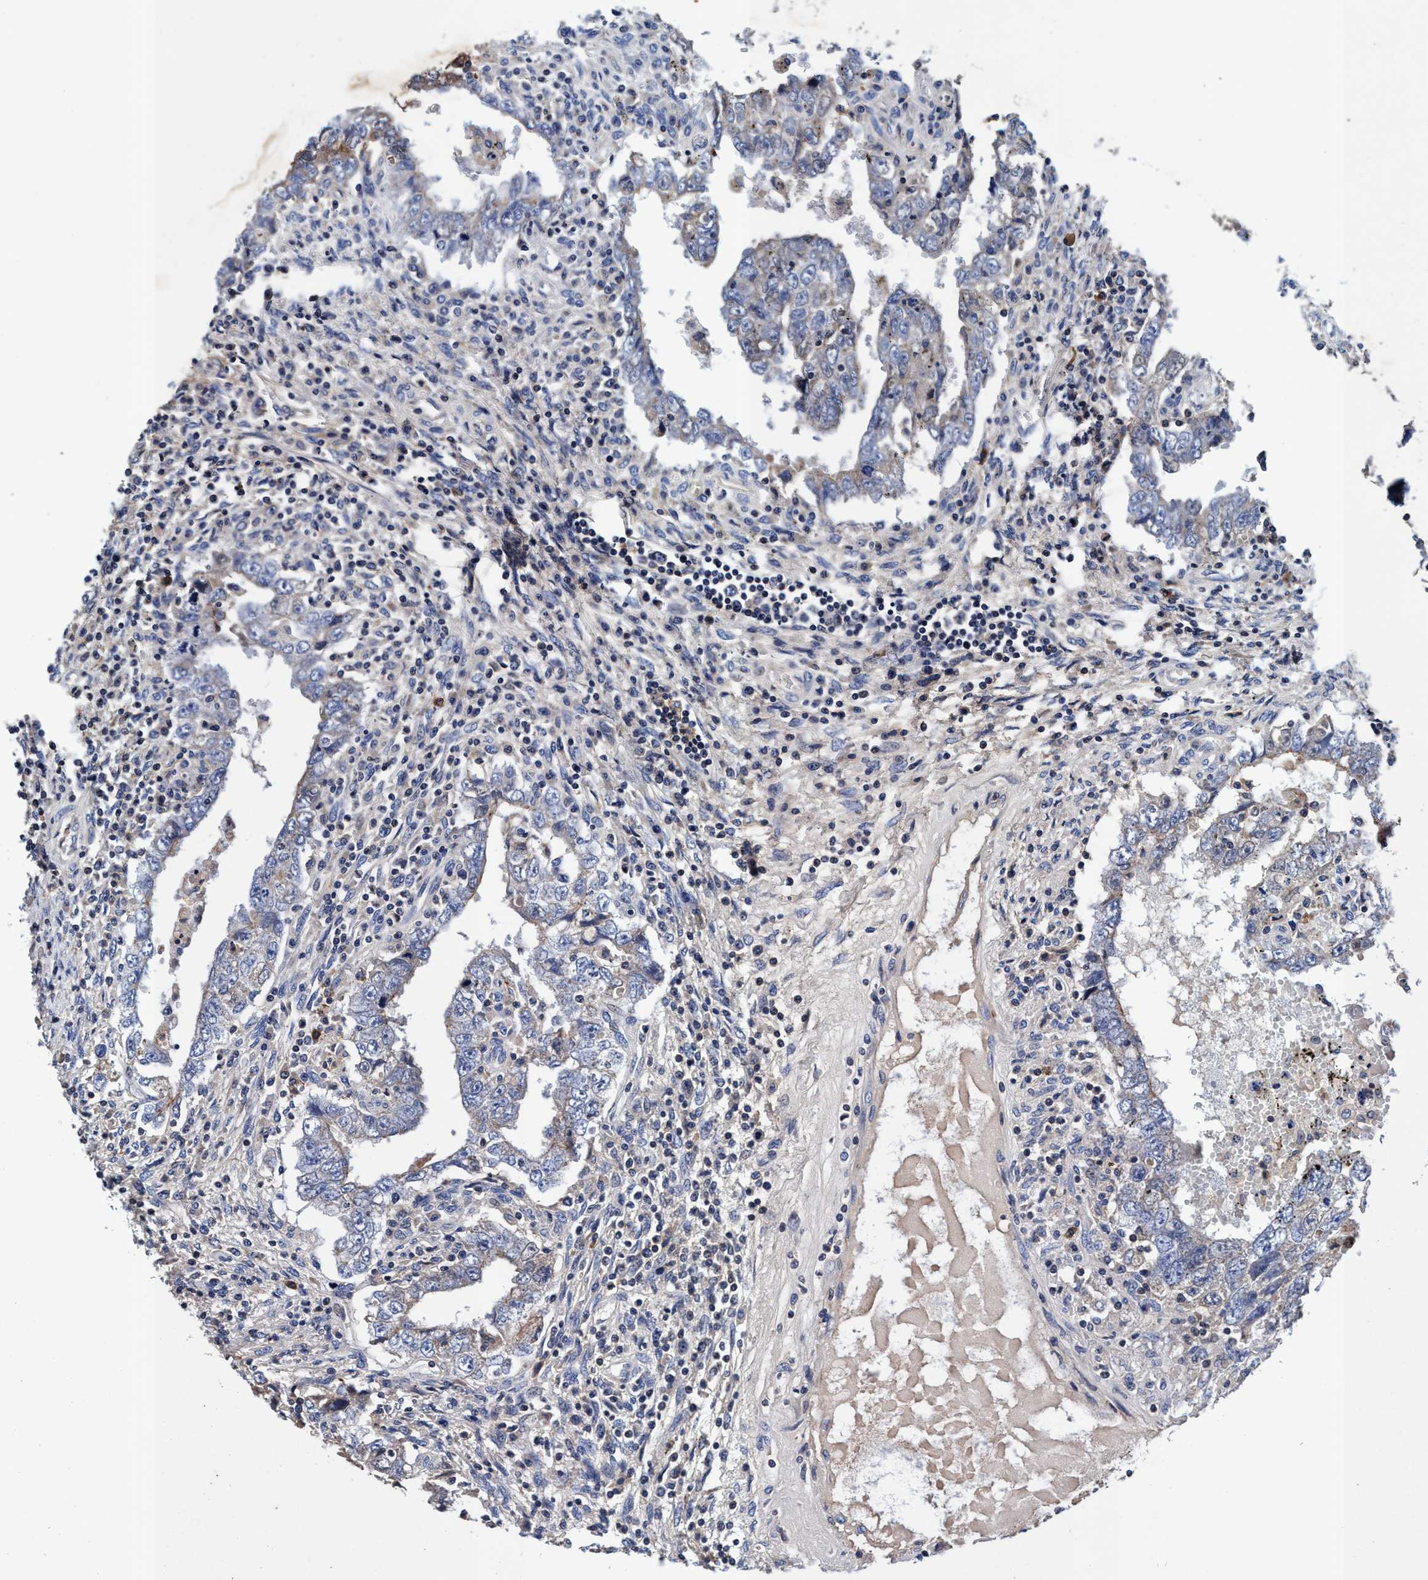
{"staining": {"intensity": "weak", "quantity": "25%-75%", "location": "cytoplasmic/membranous"}, "tissue": "testis cancer", "cell_type": "Tumor cells", "image_type": "cancer", "snomed": [{"axis": "morphology", "description": "Carcinoma, Embryonal, NOS"}, {"axis": "topography", "description": "Testis"}], "caption": "Immunohistochemistry (IHC) (DAB) staining of human testis cancer (embryonal carcinoma) demonstrates weak cytoplasmic/membranous protein expression in about 25%-75% of tumor cells.", "gene": "RNF208", "patient": {"sex": "male", "age": 26}}